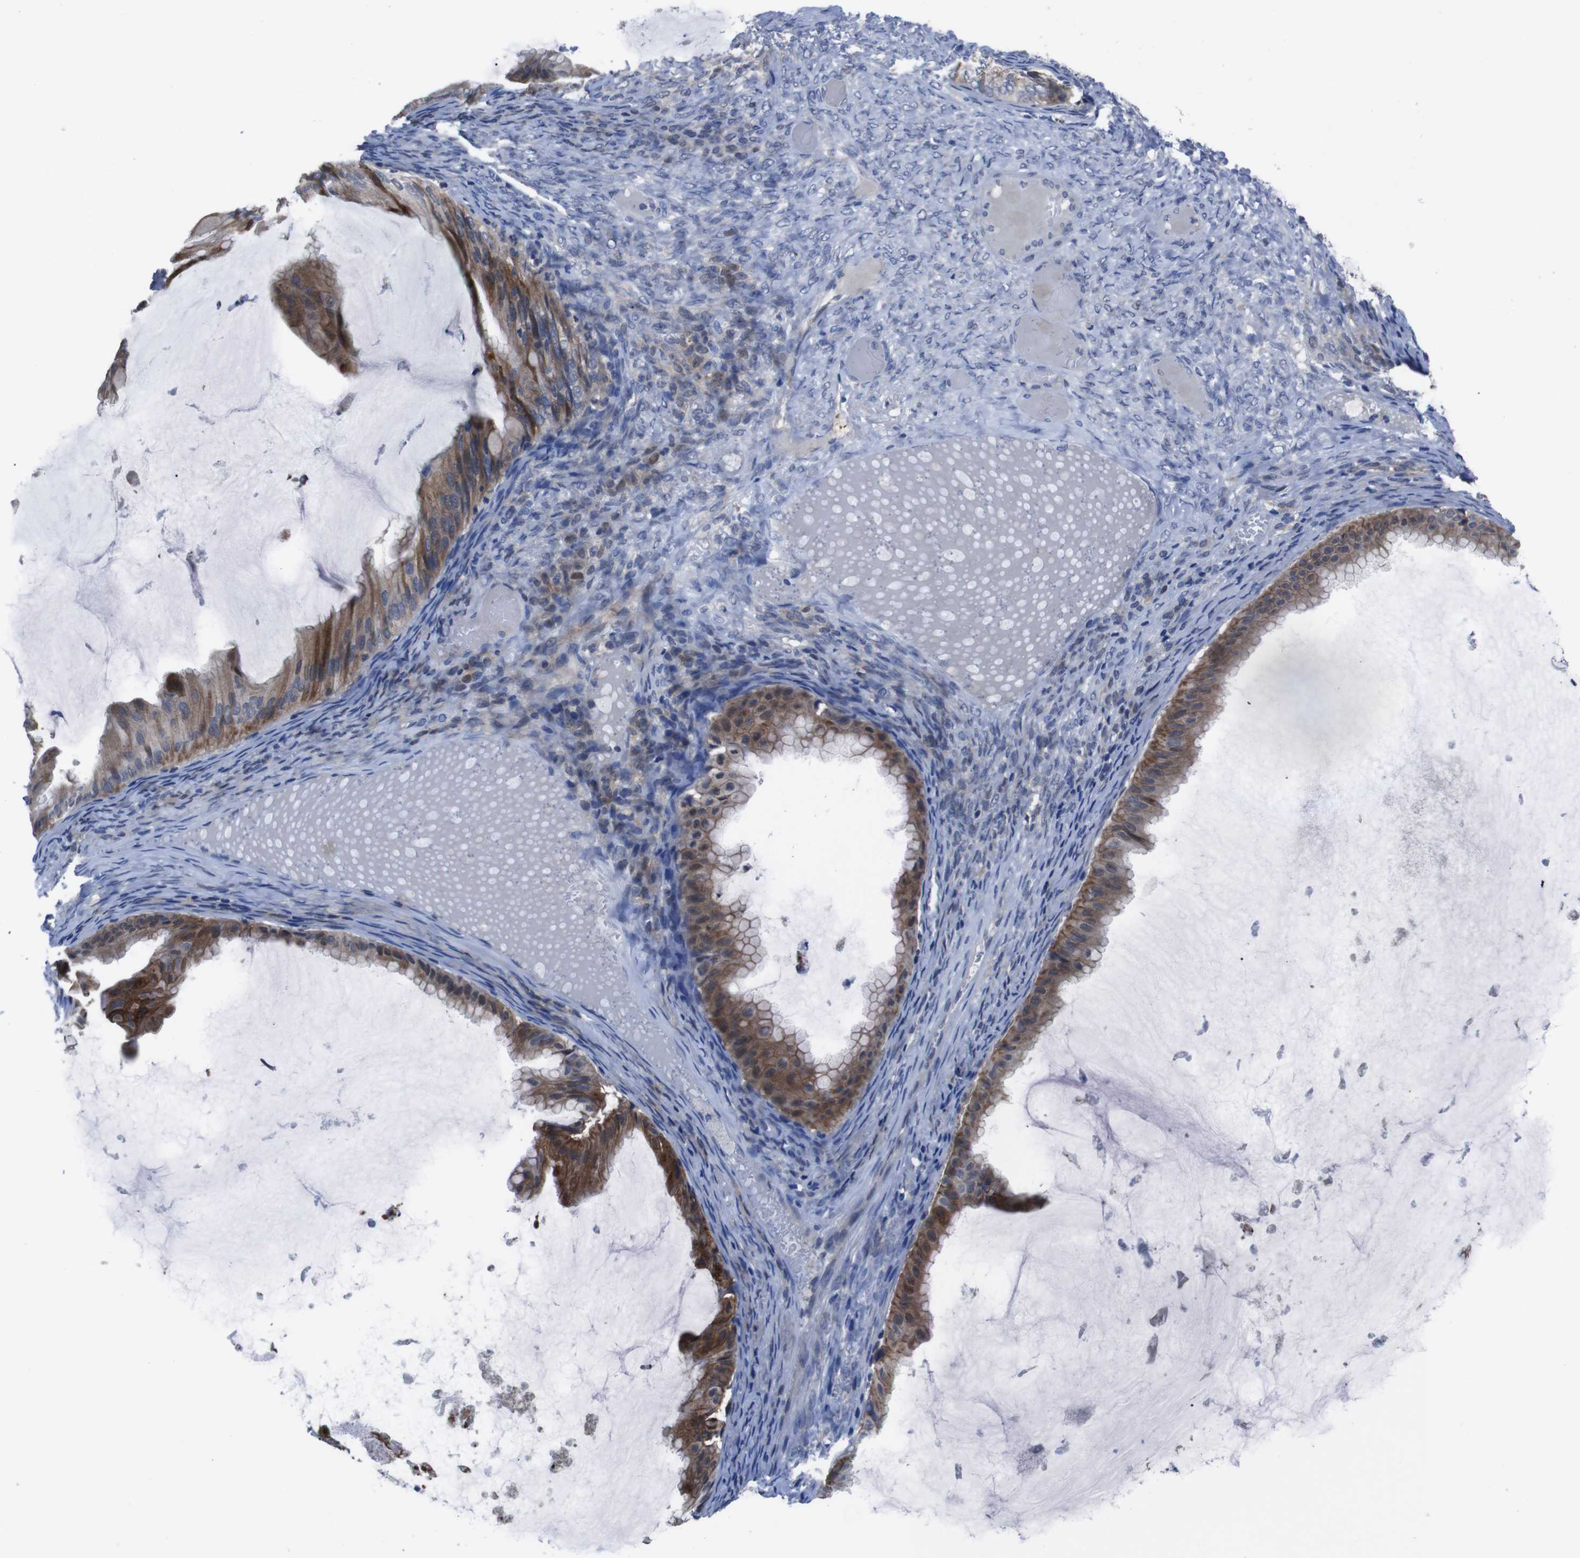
{"staining": {"intensity": "strong", "quantity": "25%-75%", "location": "cytoplasmic/membranous"}, "tissue": "ovarian cancer", "cell_type": "Tumor cells", "image_type": "cancer", "snomed": [{"axis": "morphology", "description": "Cystadenocarcinoma, mucinous, NOS"}, {"axis": "topography", "description": "Ovary"}], "caption": "Immunohistochemical staining of human ovarian mucinous cystadenocarcinoma exhibits high levels of strong cytoplasmic/membranous protein positivity in about 25%-75% of tumor cells.", "gene": "SEMA4B", "patient": {"sex": "female", "age": 61}}